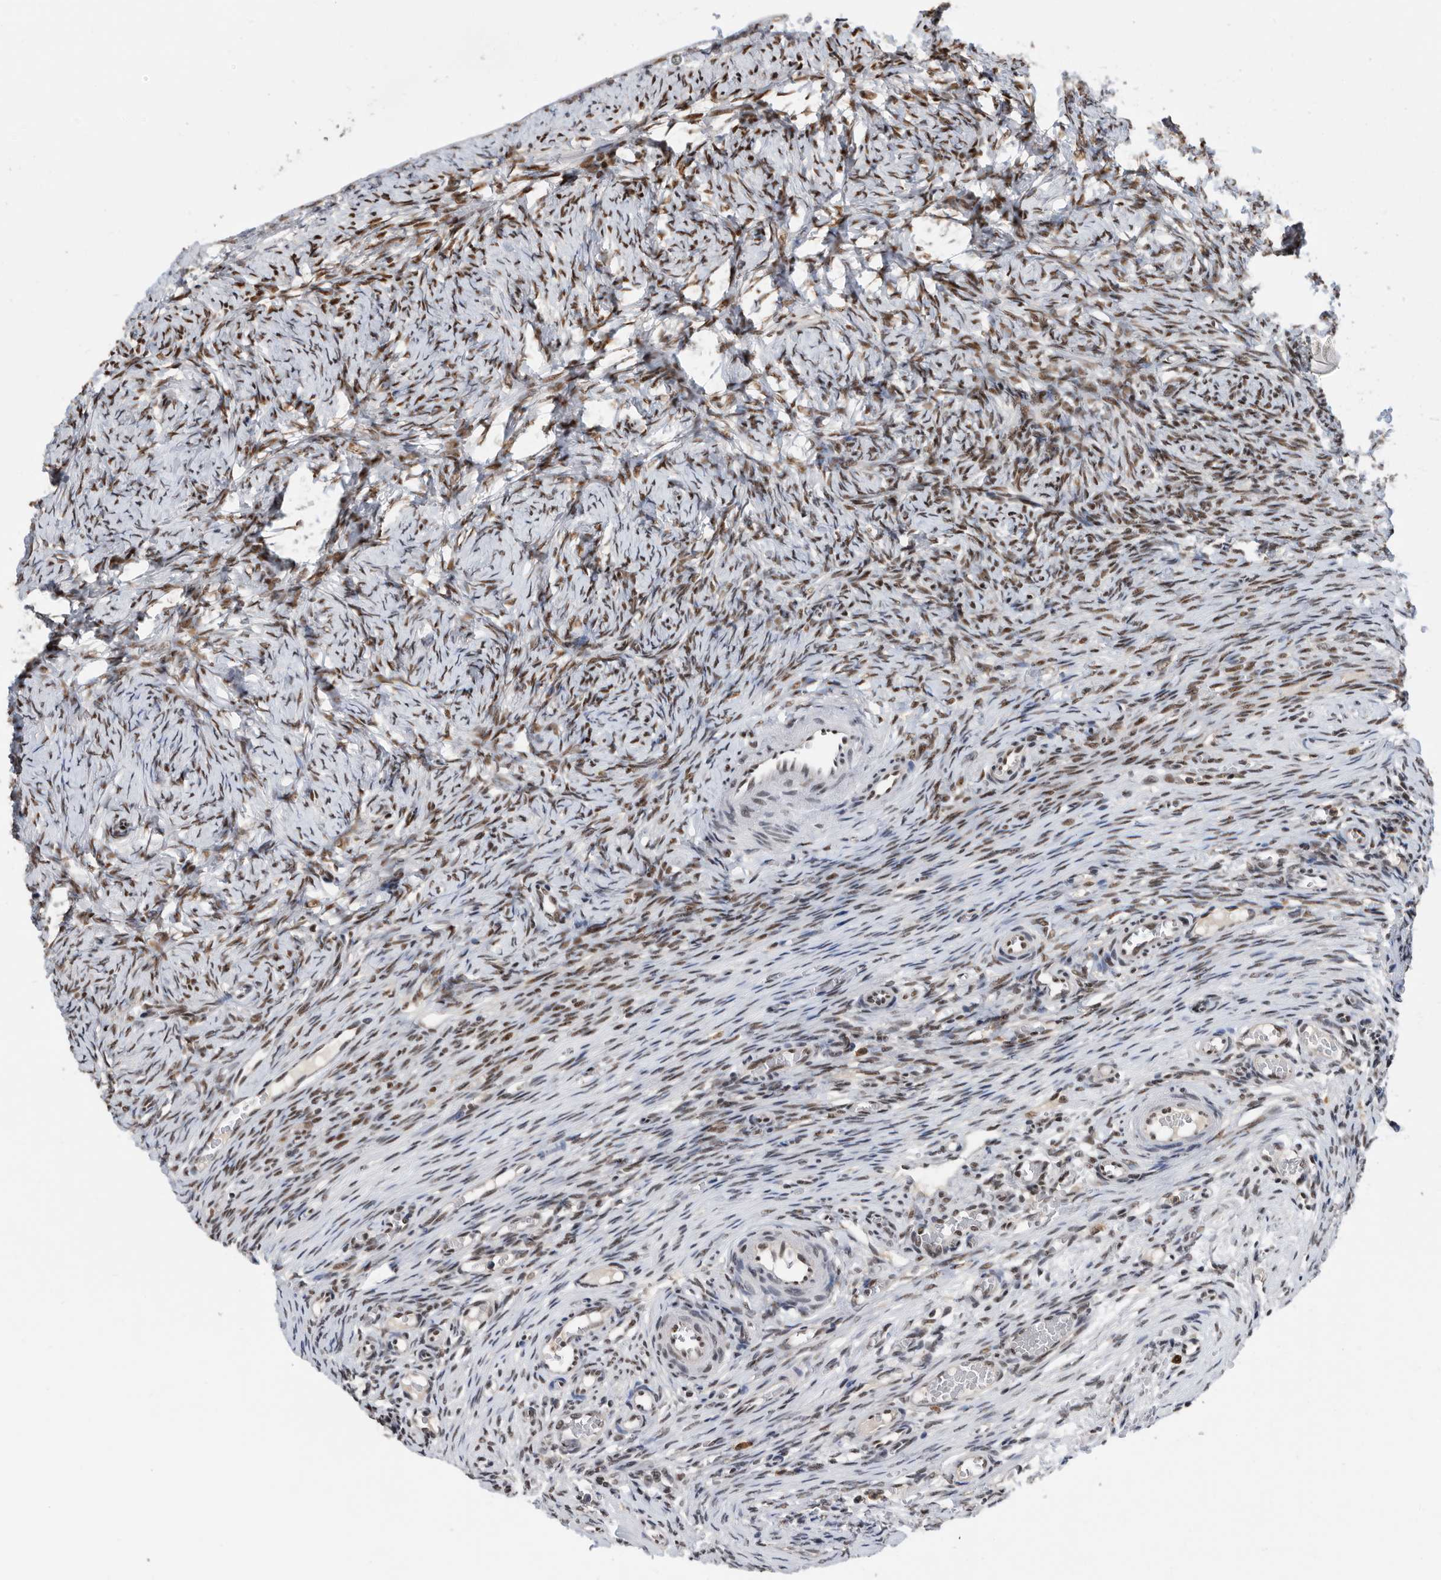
{"staining": {"intensity": "moderate", "quantity": "25%-75%", "location": "nuclear"}, "tissue": "ovary", "cell_type": "Ovarian stroma cells", "image_type": "normal", "snomed": [{"axis": "morphology", "description": "Adenocarcinoma, NOS"}, {"axis": "topography", "description": "Endometrium"}], "caption": "Brown immunohistochemical staining in normal ovary demonstrates moderate nuclear staining in approximately 25%-75% of ovarian stroma cells. Using DAB (brown) and hematoxylin (blue) stains, captured at high magnification using brightfield microscopy.", "gene": "ZNF260", "patient": {"sex": "female", "age": 32}}